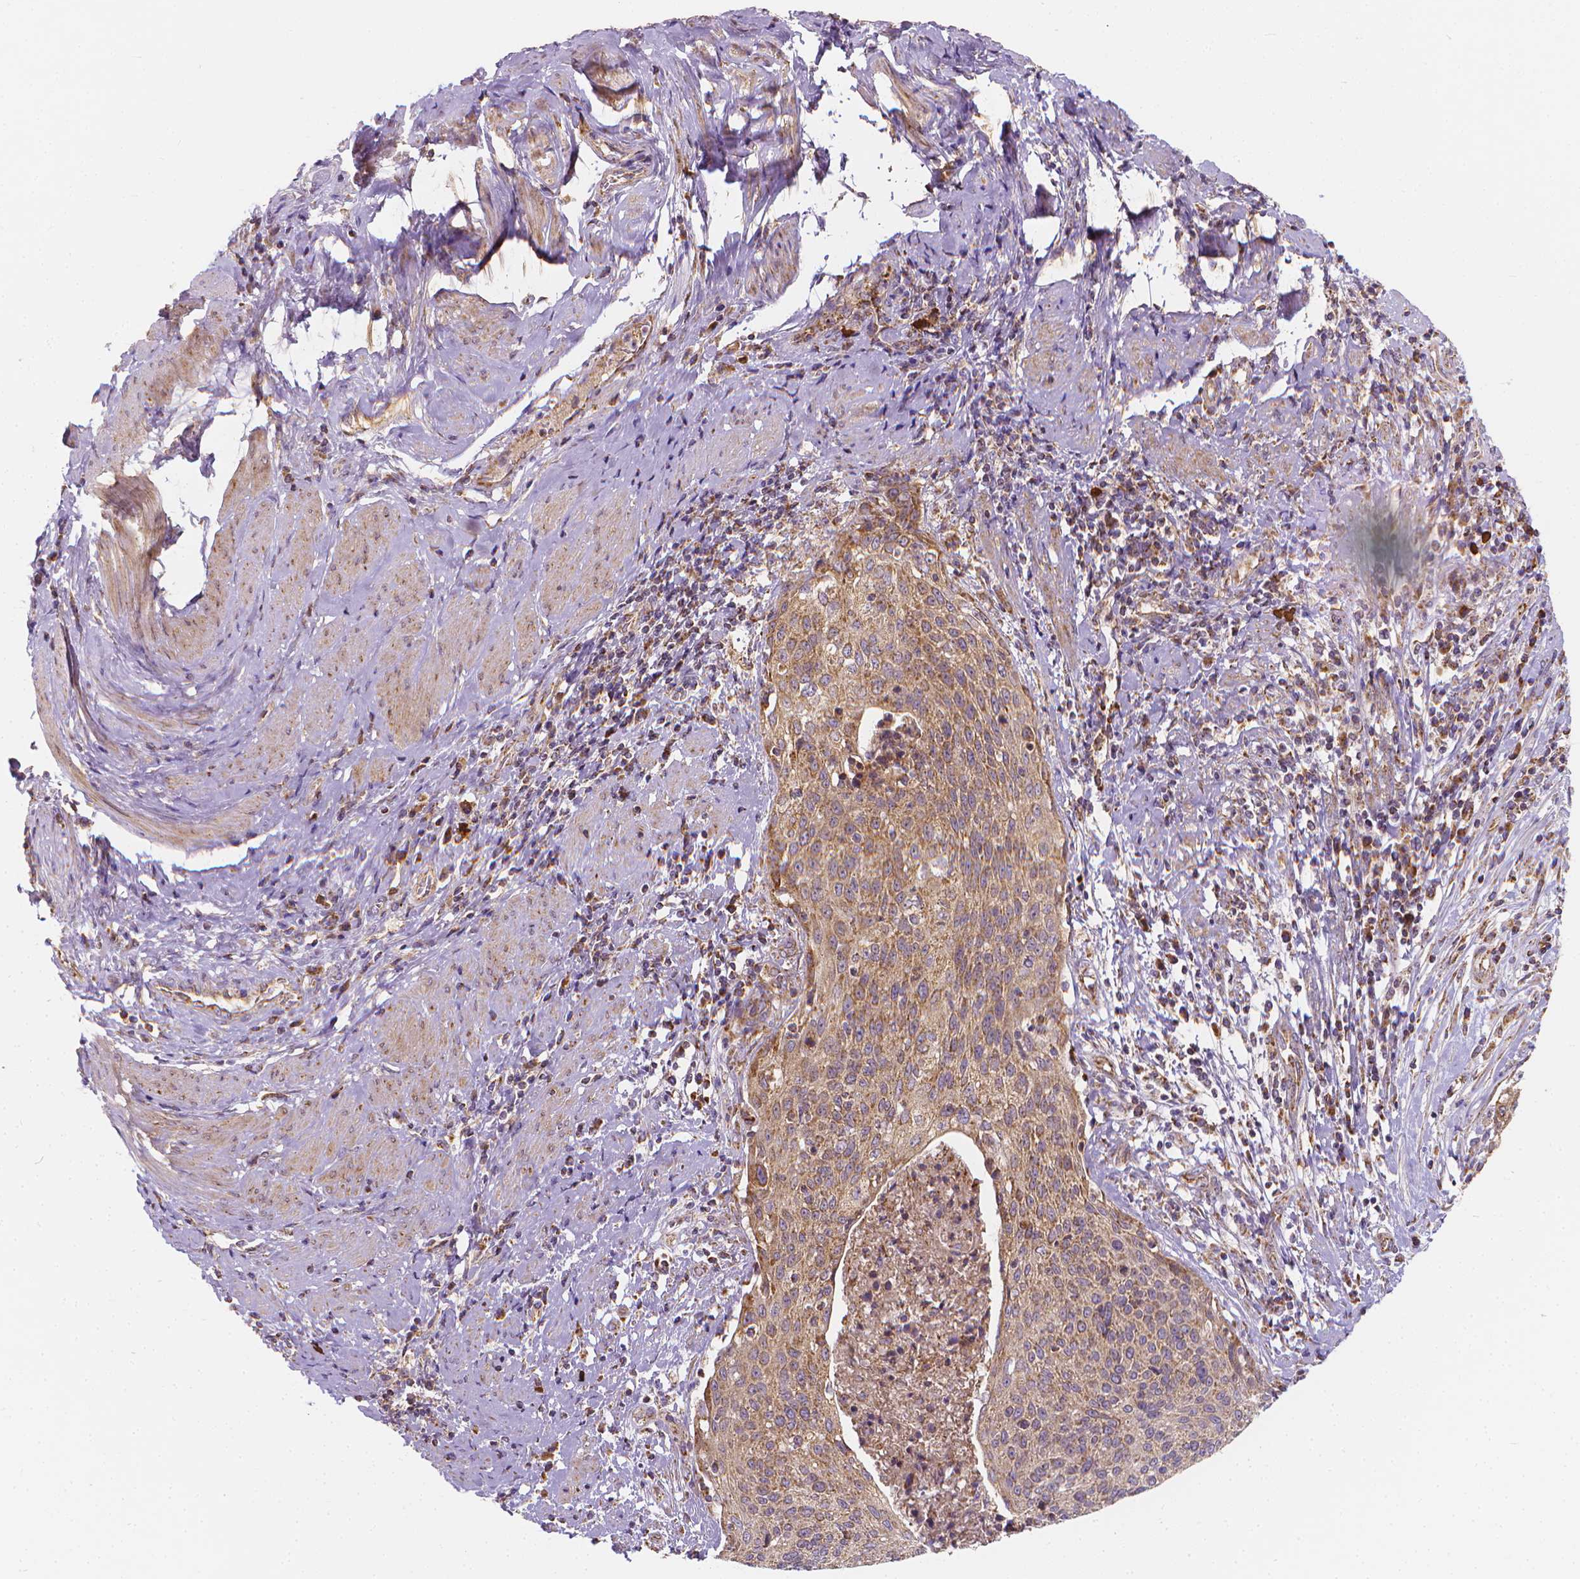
{"staining": {"intensity": "moderate", "quantity": ">75%", "location": "cytoplasmic/membranous"}, "tissue": "cervical cancer", "cell_type": "Tumor cells", "image_type": "cancer", "snomed": [{"axis": "morphology", "description": "Squamous cell carcinoma, NOS"}, {"axis": "topography", "description": "Cervix"}], "caption": "Immunohistochemical staining of cervical cancer (squamous cell carcinoma) demonstrates moderate cytoplasmic/membranous protein staining in approximately >75% of tumor cells.", "gene": "SNCAIP", "patient": {"sex": "female", "age": 31}}